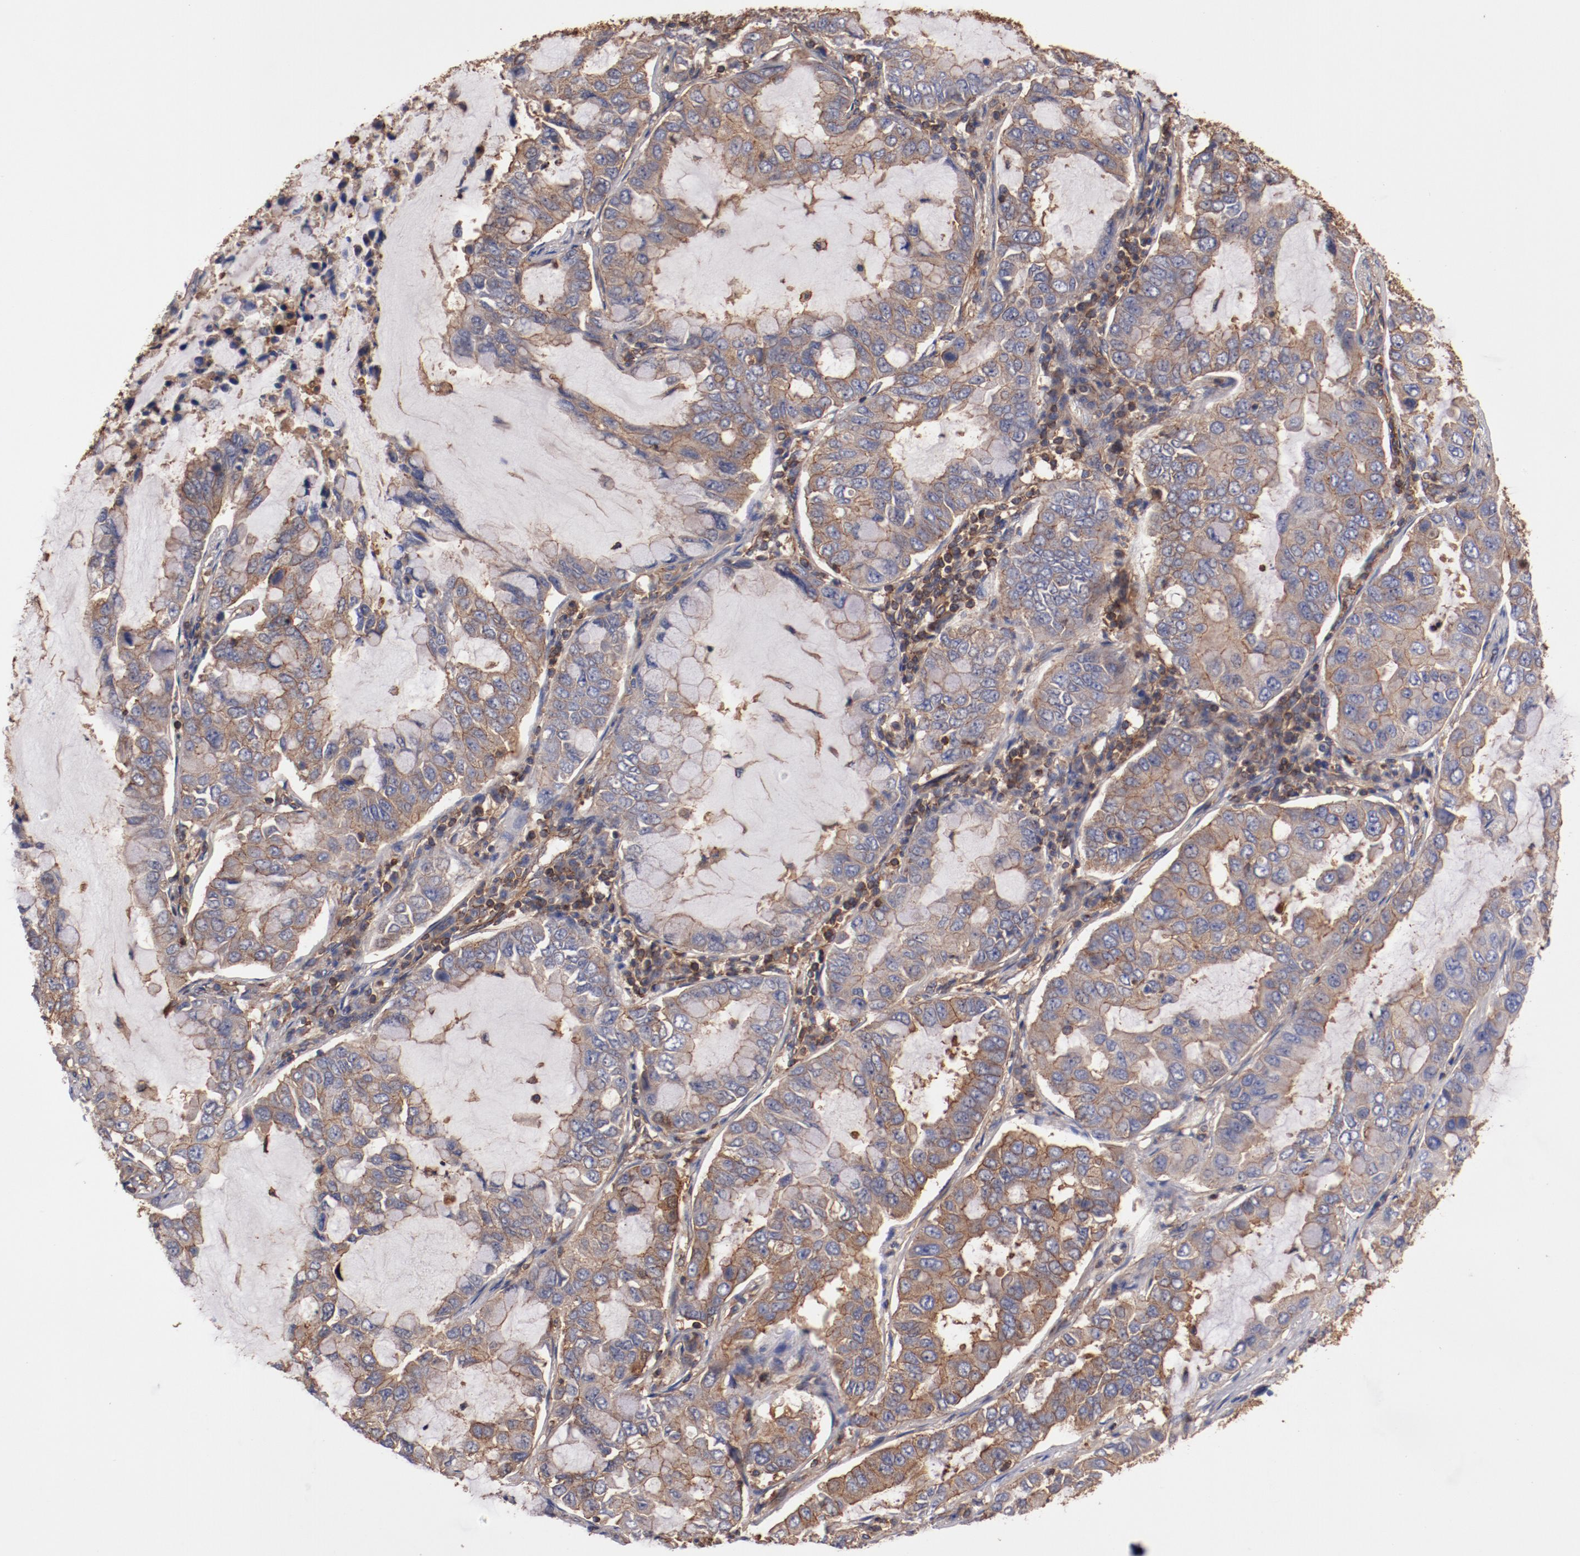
{"staining": {"intensity": "moderate", "quantity": "25%-75%", "location": "cytoplasmic/membranous"}, "tissue": "lung cancer", "cell_type": "Tumor cells", "image_type": "cancer", "snomed": [{"axis": "morphology", "description": "Adenocarcinoma, NOS"}, {"axis": "topography", "description": "Lung"}], "caption": "Immunohistochemical staining of human adenocarcinoma (lung) demonstrates moderate cytoplasmic/membranous protein positivity in approximately 25%-75% of tumor cells.", "gene": "TMOD3", "patient": {"sex": "male", "age": 64}}